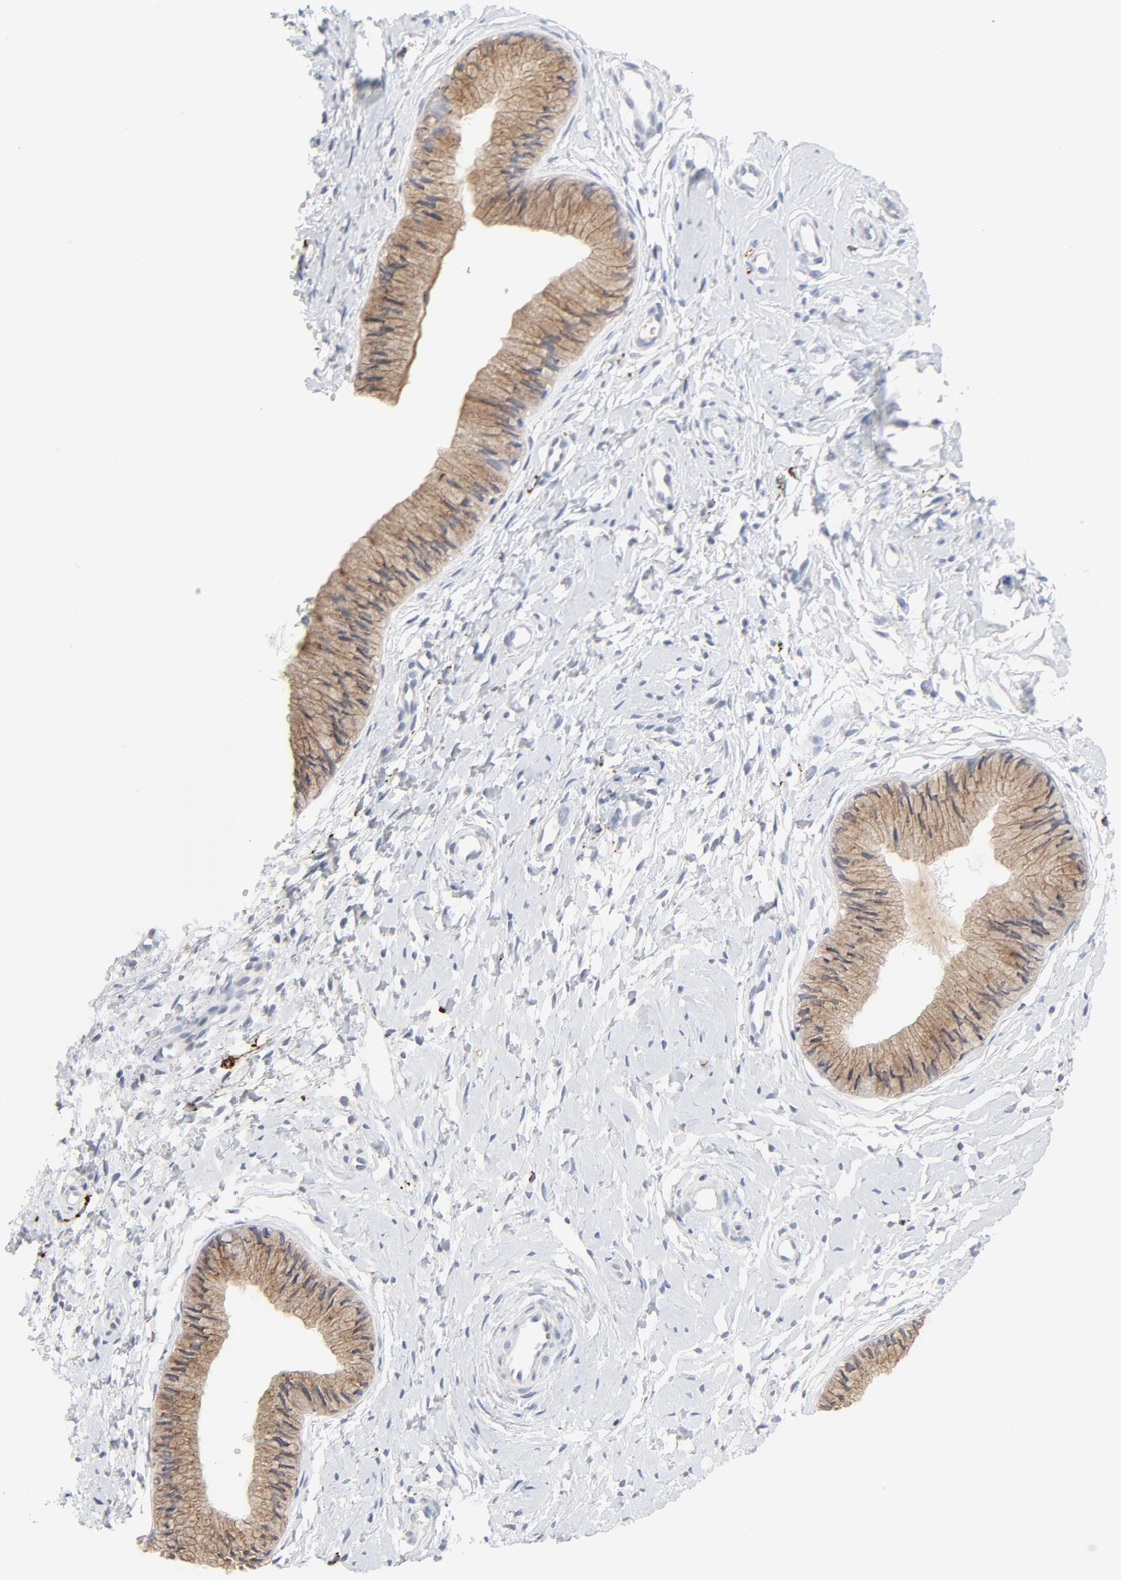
{"staining": {"intensity": "strong", "quantity": ">75%", "location": "cytoplasmic/membranous"}, "tissue": "cervix", "cell_type": "Glandular cells", "image_type": "normal", "snomed": [{"axis": "morphology", "description": "Normal tissue, NOS"}, {"axis": "topography", "description": "Cervix"}], "caption": "Immunohistochemistry (IHC) histopathology image of benign human cervix stained for a protein (brown), which shows high levels of strong cytoplasmic/membranous expression in about >75% of glandular cells.", "gene": "MAGEB17", "patient": {"sex": "female", "age": 46}}